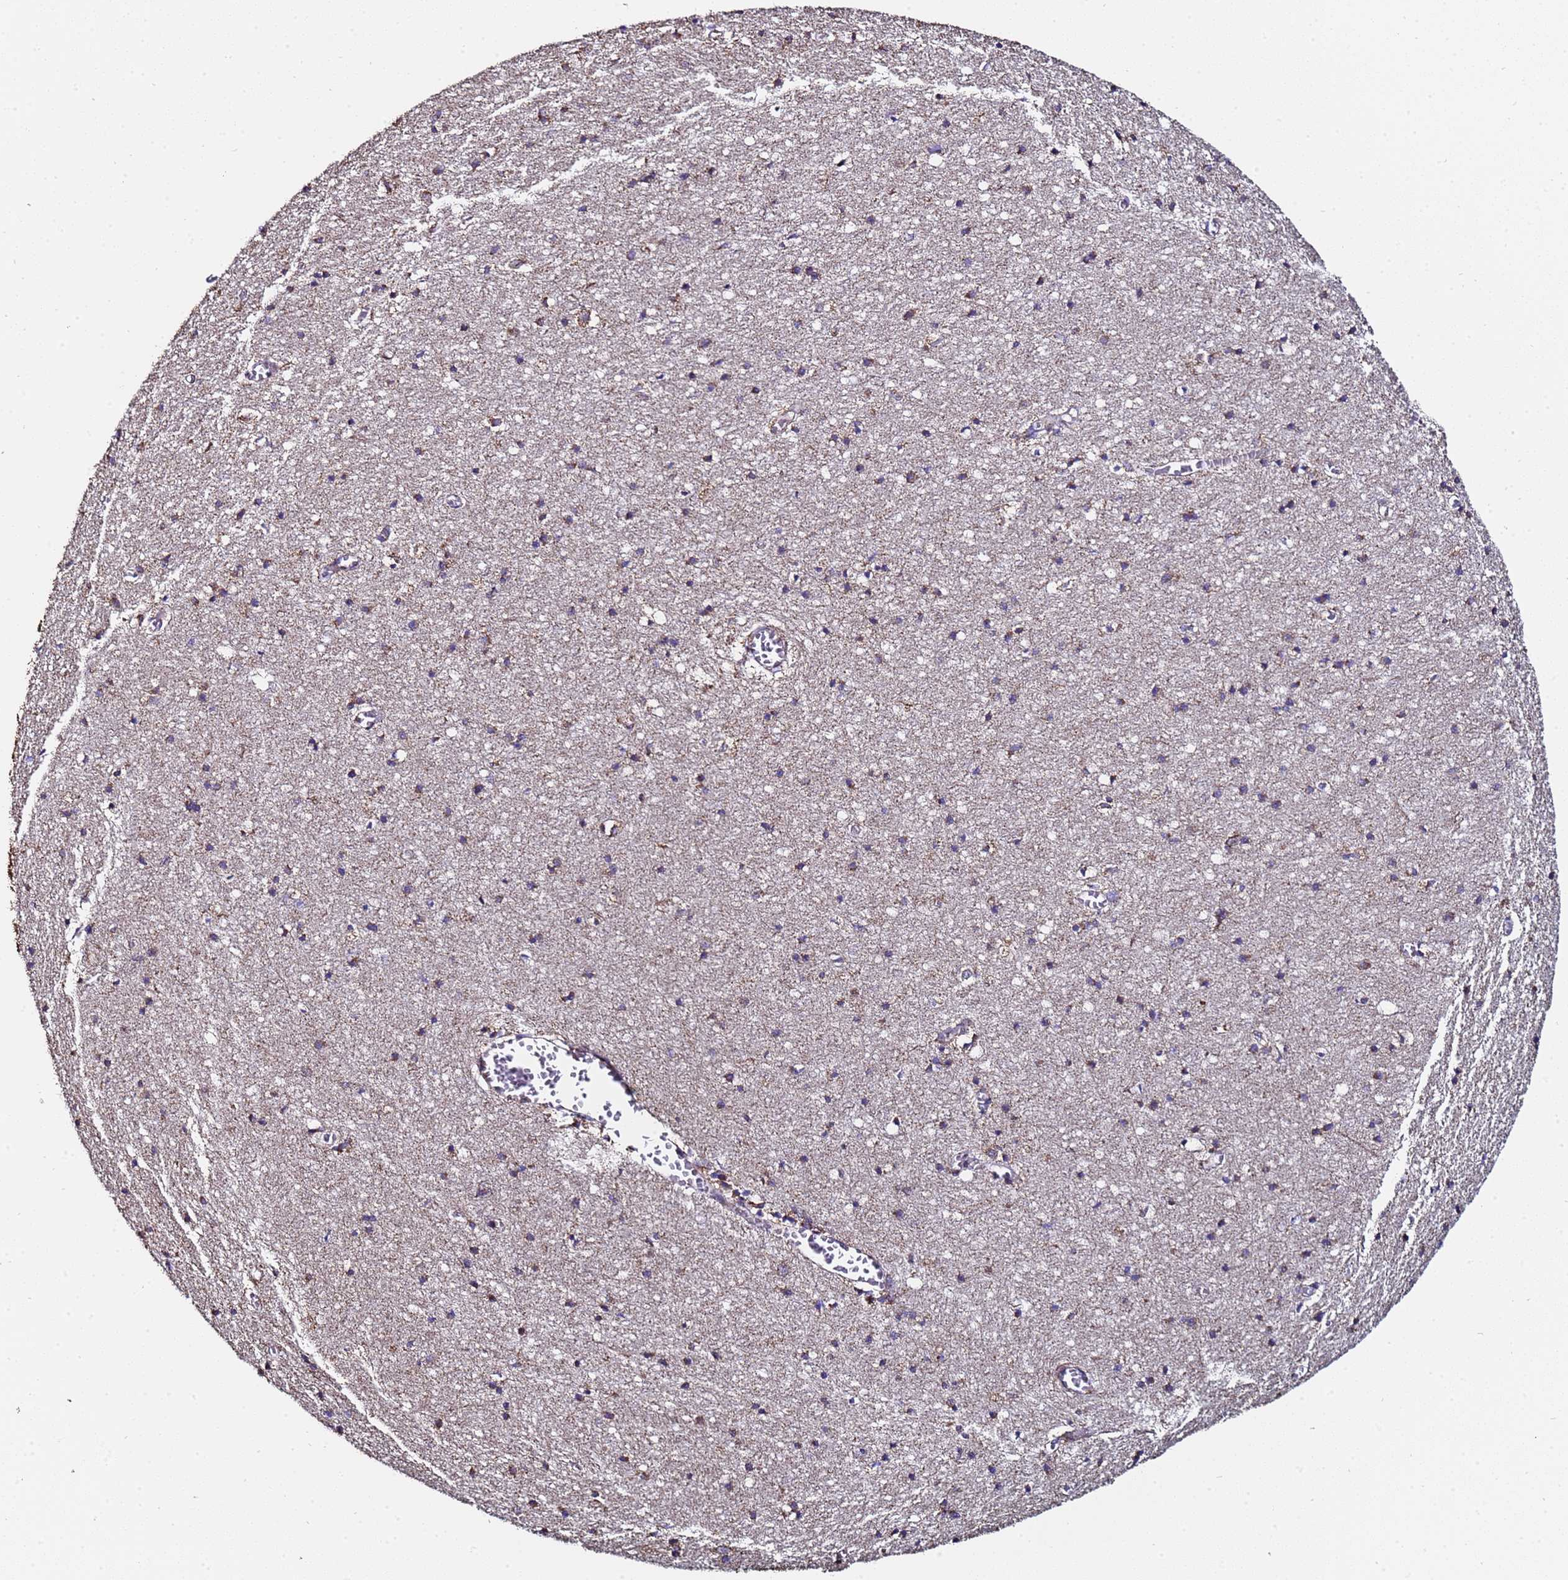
{"staining": {"intensity": "weak", "quantity": "25%-75%", "location": "cytoplasmic/membranous"}, "tissue": "cerebral cortex", "cell_type": "Endothelial cells", "image_type": "normal", "snomed": [{"axis": "morphology", "description": "Normal tissue, NOS"}, {"axis": "topography", "description": "Cerebral cortex"}], "caption": "Brown immunohistochemical staining in benign cerebral cortex reveals weak cytoplasmic/membranous staining in about 25%-75% of endothelial cells. (Brightfield microscopy of DAB IHC at high magnification).", "gene": "MRPS12", "patient": {"sex": "female", "age": 64}}